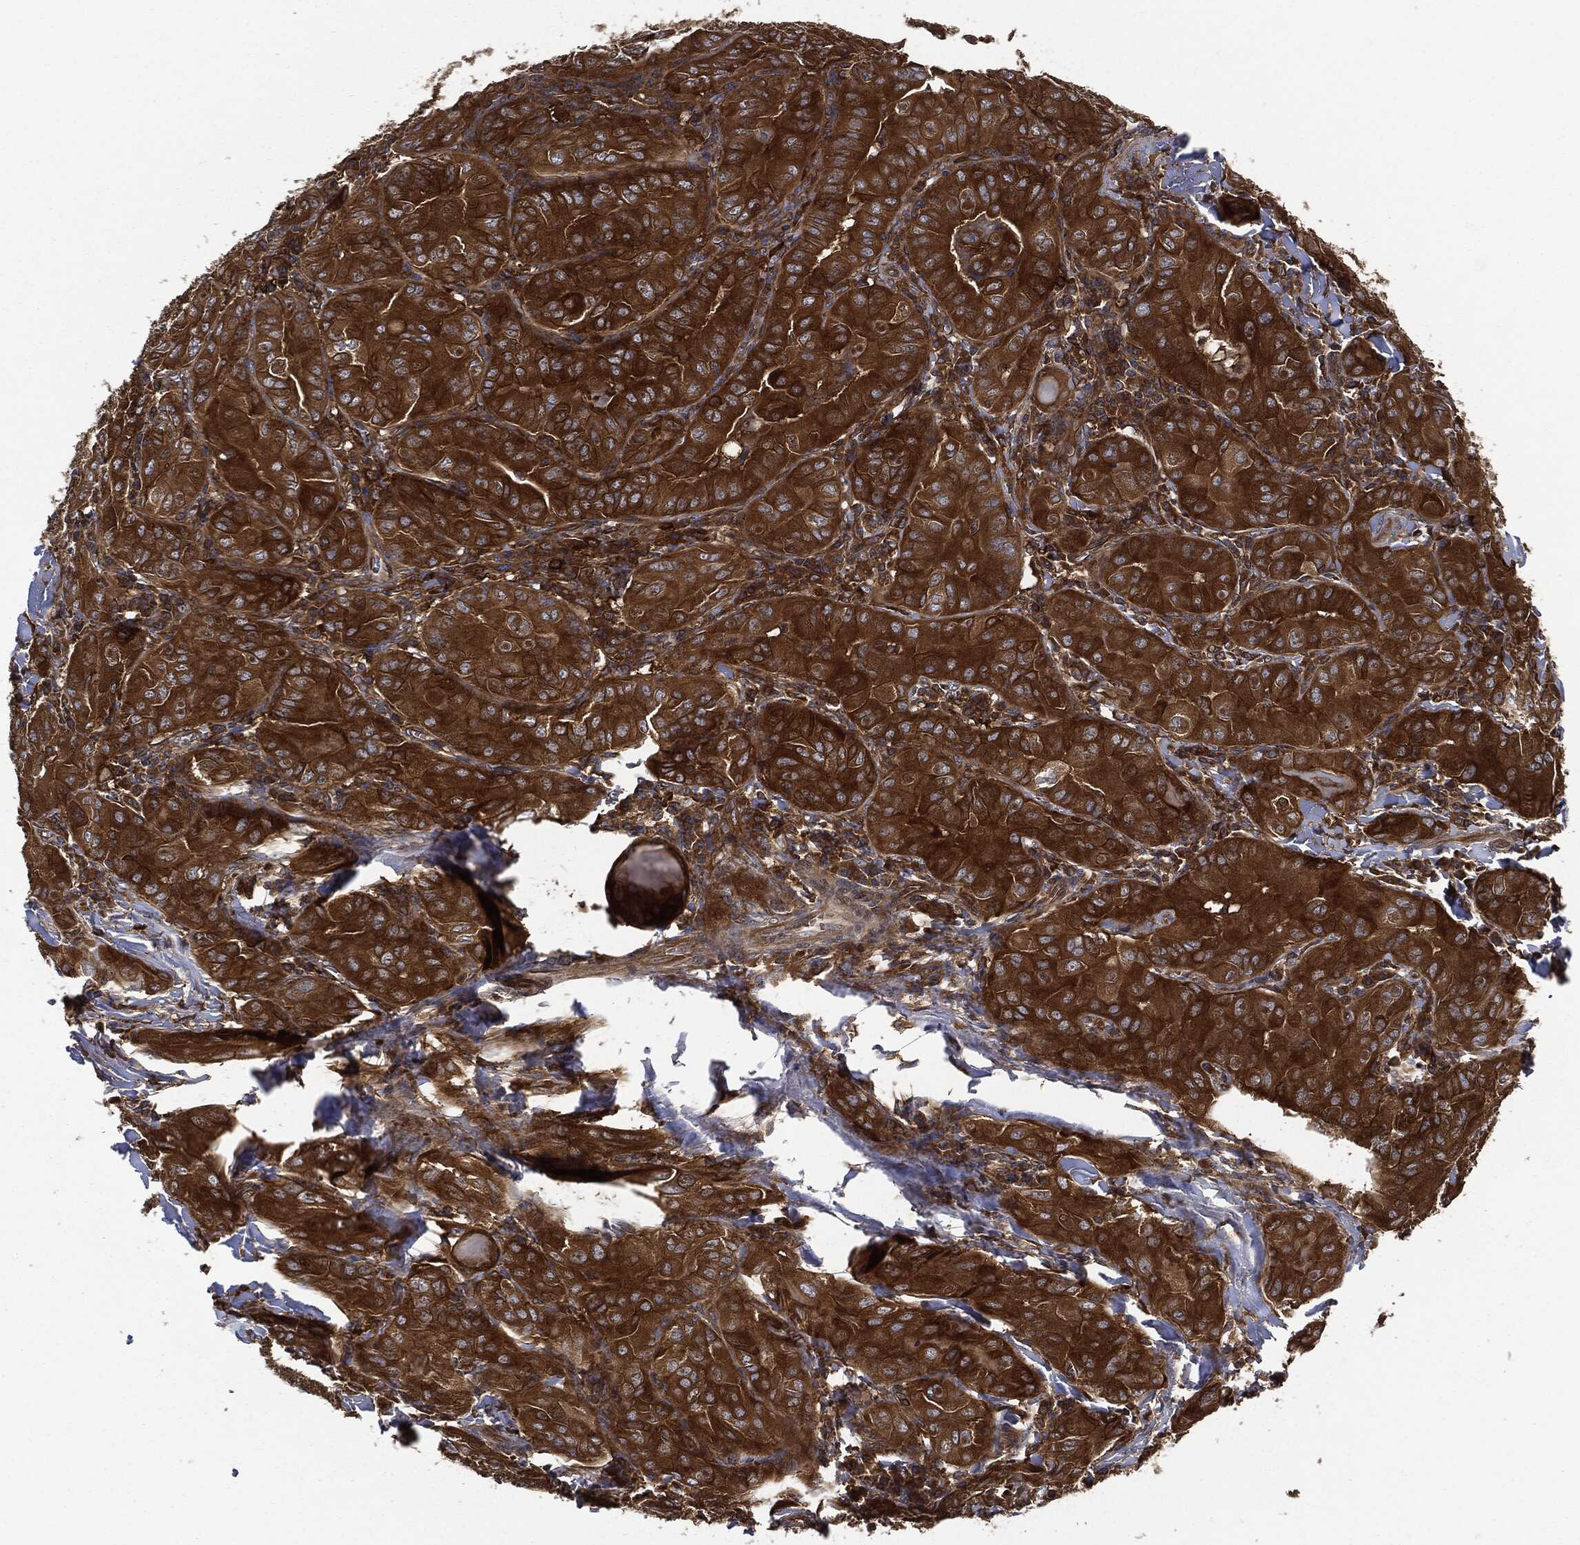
{"staining": {"intensity": "strong", "quantity": ">75%", "location": "cytoplasmic/membranous"}, "tissue": "thyroid cancer", "cell_type": "Tumor cells", "image_type": "cancer", "snomed": [{"axis": "morphology", "description": "Papillary adenocarcinoma, NOS"}, {"axis": "topography", "description": "Thyroid gland"}], "caption": "Strong cytoplasmic/membranous protein positivity is seen in approximately >75% of tumor cells in thyroid cancer (papillary adenocarcinoma).", "gene": "XPNPEP1", "patient": {"sex": "female", "age": 37}}